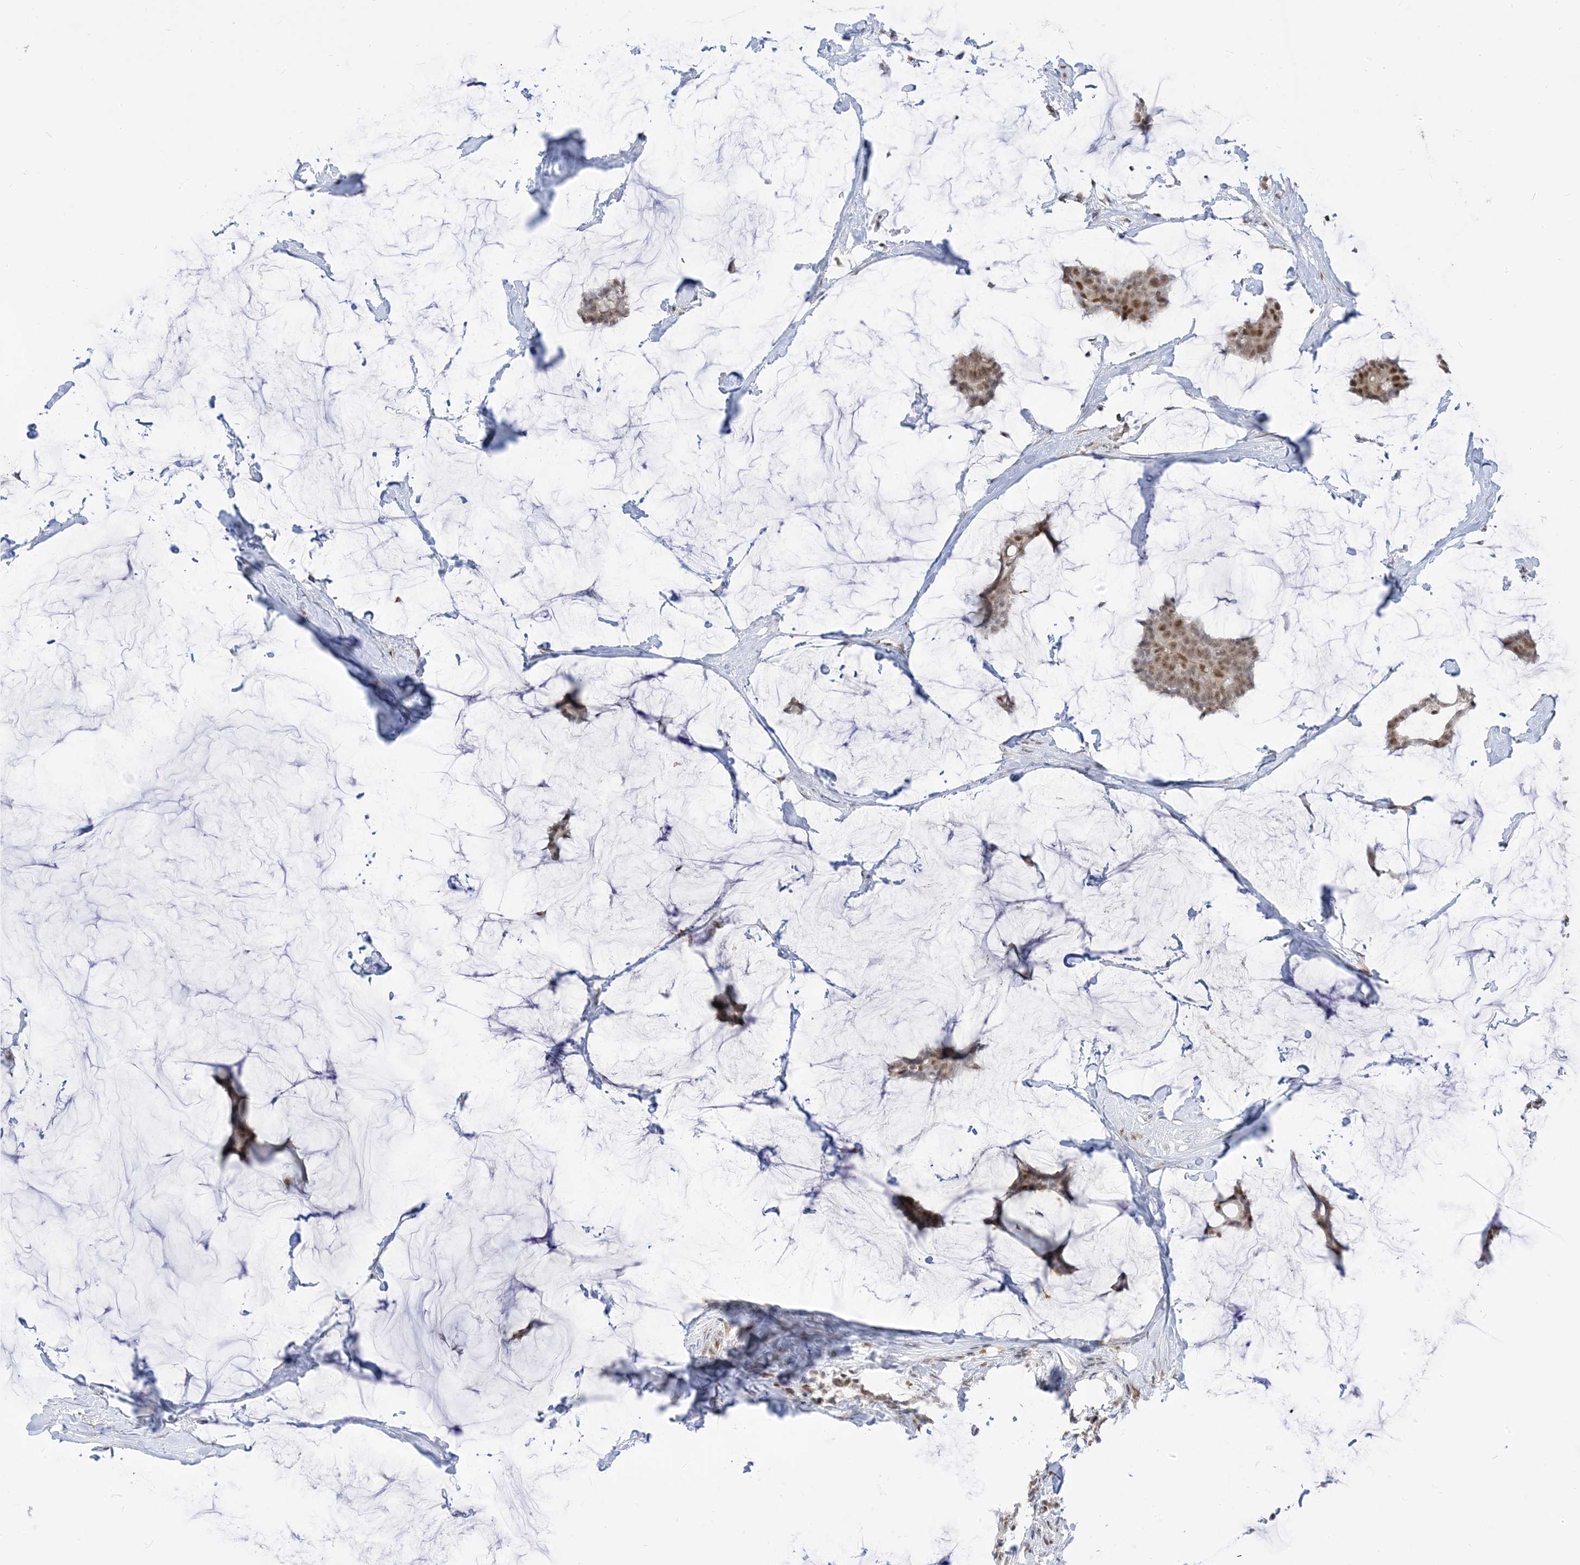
{"staining": {"intensity": "moderate", "quantity": ">75%", "location": "nuclear"}, "tissue": "breast cancer", "cell_type": "Tumor cells", "image_type": "cancer", "snomed": [{"axis": "morphology", "description": "Duct carcinoma"}, {"axis": "topography", "description": "Breast"}], "caption": "The micrograph exhibits staining of infiltrating ductal carcinoma (breast), revealing moderate nuclear protein staining (brown color) within tumor cells. (IHC, brightfield microscopy, high magnification).", "gene": "ARGLU1", "patient": {"sex": "female", "age": 93}}